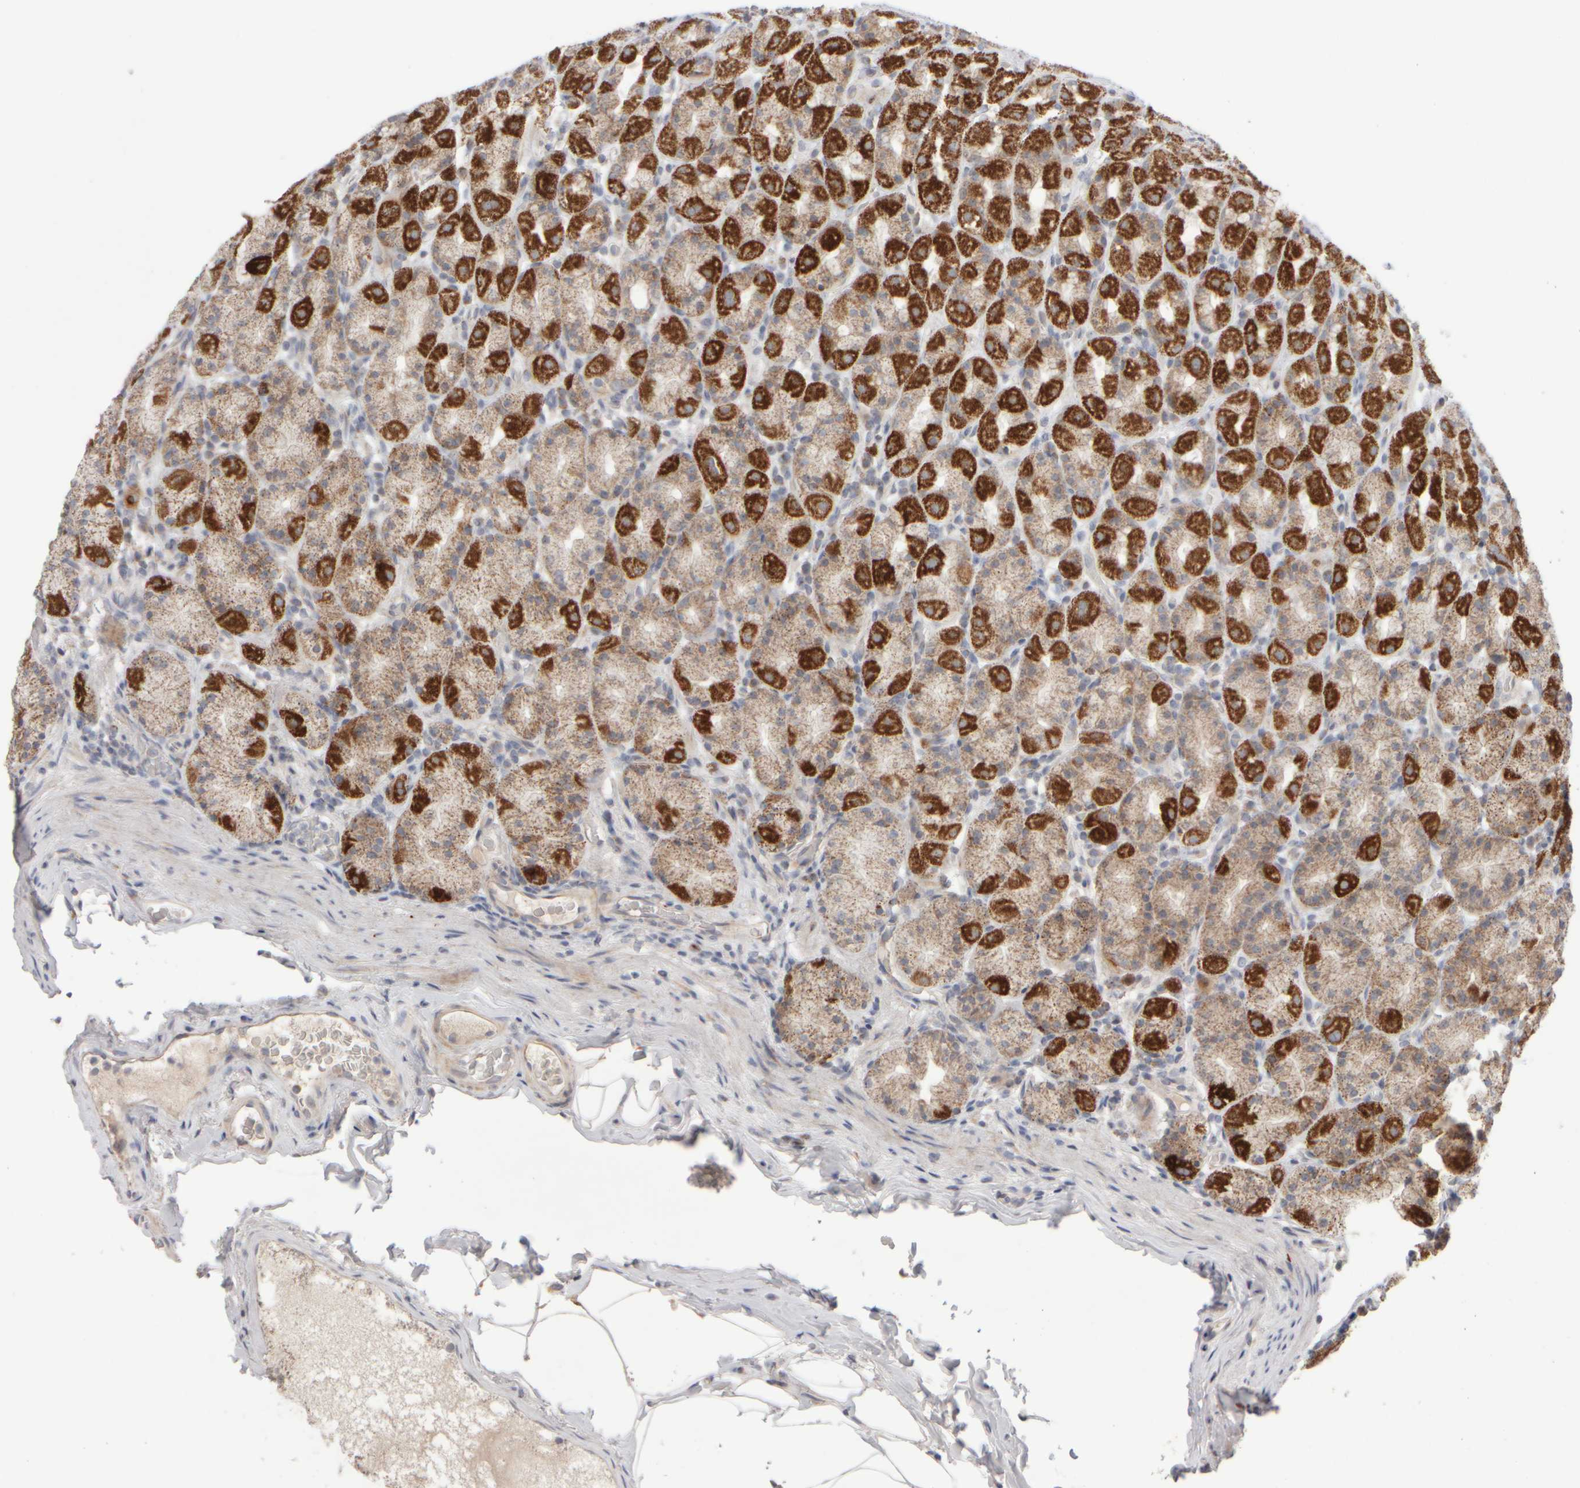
{"staining": {"intensity": "strong", "quantity": ">75%", "location": "cytoplasmic/membranous"}, "tissue": "stomach", "cell_type": "Glandular cells", "image_type": "normal", "snomed": [{"axis": "morphology", "description": "Normal tissue, NOS"}, {"axis": "topography", "description": "Stomach, upper"}], "caption": "Immunohistochemical staining of unremarkable human stomach reveals high levels of strong cytoplasmic/membranous staining in approximately >75% of glandular cells.", "gene": "CHADL", "patient": {"sex": "male", "age": 68}}